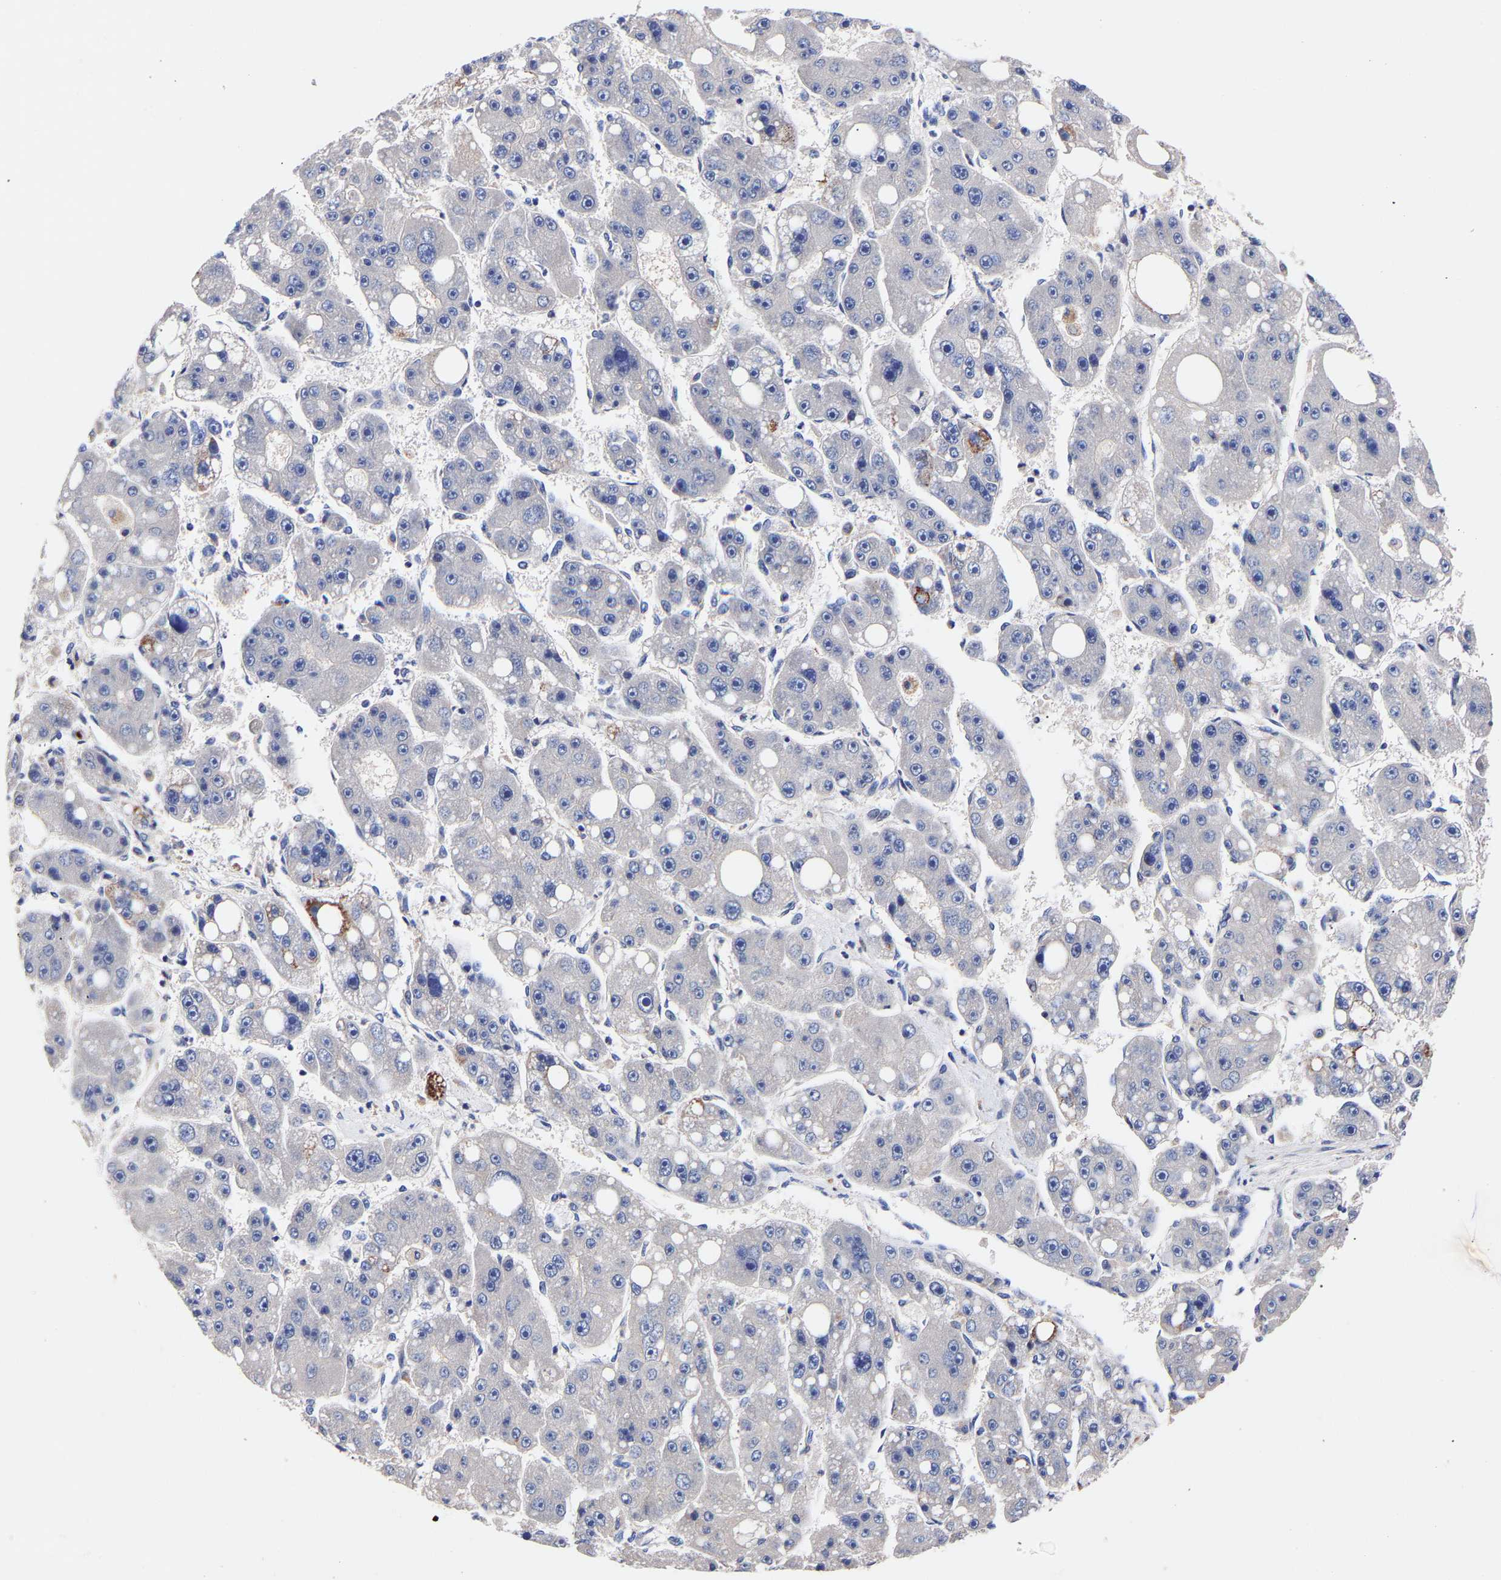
{"staining": {"intensity": "negative", "quantity": "none", "location": "none"}, "tissue": "liver cancer", "cell_type": "Tumor cells", "image_type": "cancer", "snomed": [{"axis": "morphology", "description": "Carcinoma, Hepatocellular, NOS"}, {"axis": "topography", "description": "Liver"}], "caption": "This photomicrograph is of liver hepatocellular carcinoma stained with immunohistochemistry (IHC) to label a protein in brown with the nuclei are counter-stained blue. There is no staining in tumor cells.", "gene": "SEM1", "patient": {"sex": "female", "age": 61}}